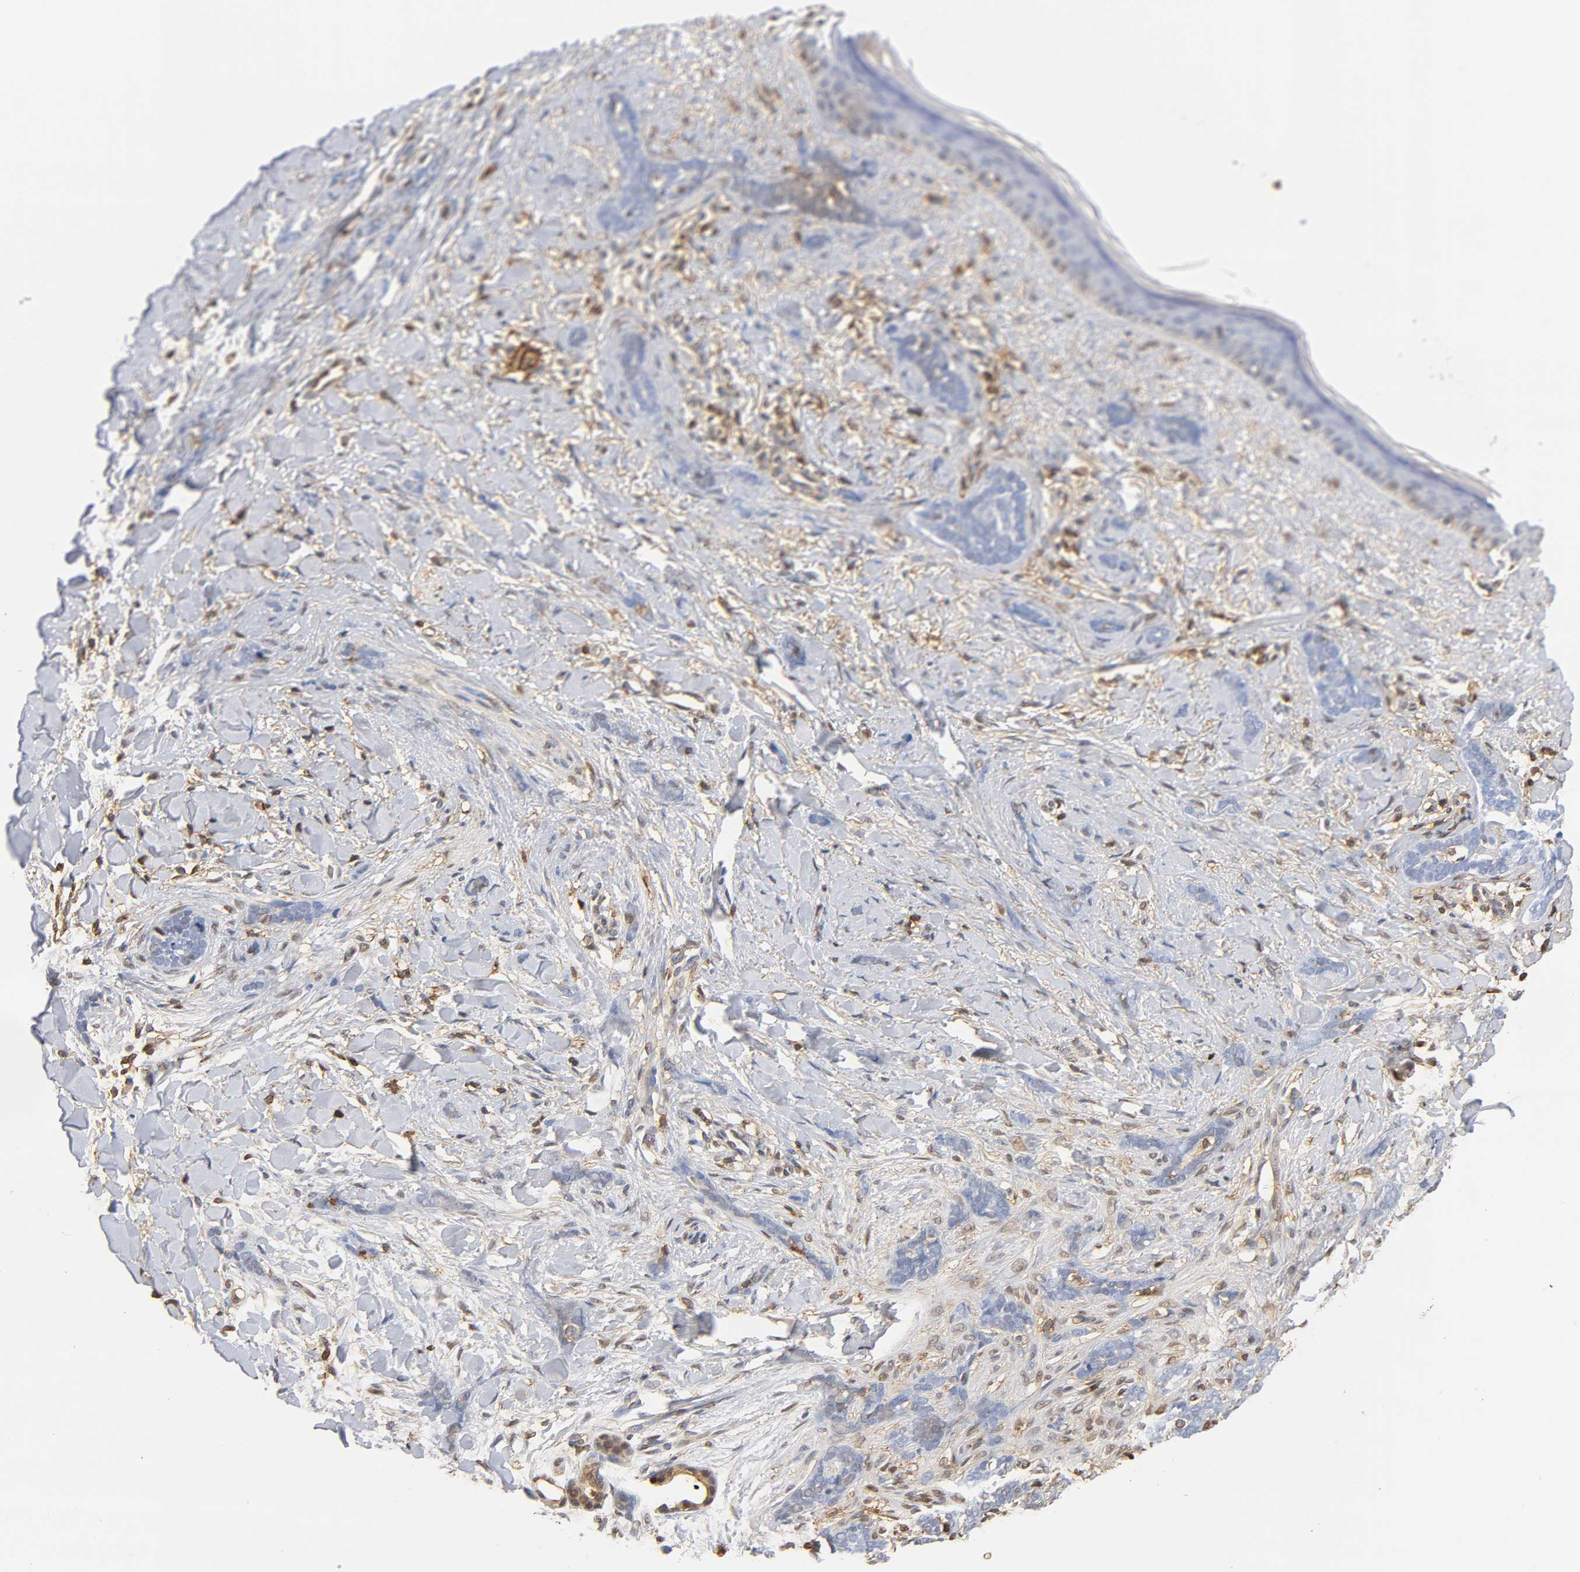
{"staining": {"intensity": "negative", "quantity": "none", "location": "none"}, "tissue": "skin cancer", "cell_type": "Tumor cells", "image_type": "cancer", "snomed": [{"axis": "morphology", "description": "Basal cell carcinoma"}, {"axis": "topography", "description": "Skin"}], "caption": "DAB (3,3'-diaminobenzidine) immunohistochemical staining of basal cell carcinoma (skin) shows no significant staining in tumor cells.", "gene": "ANXA11", "patient": {"sex": "female", "age": 37}}